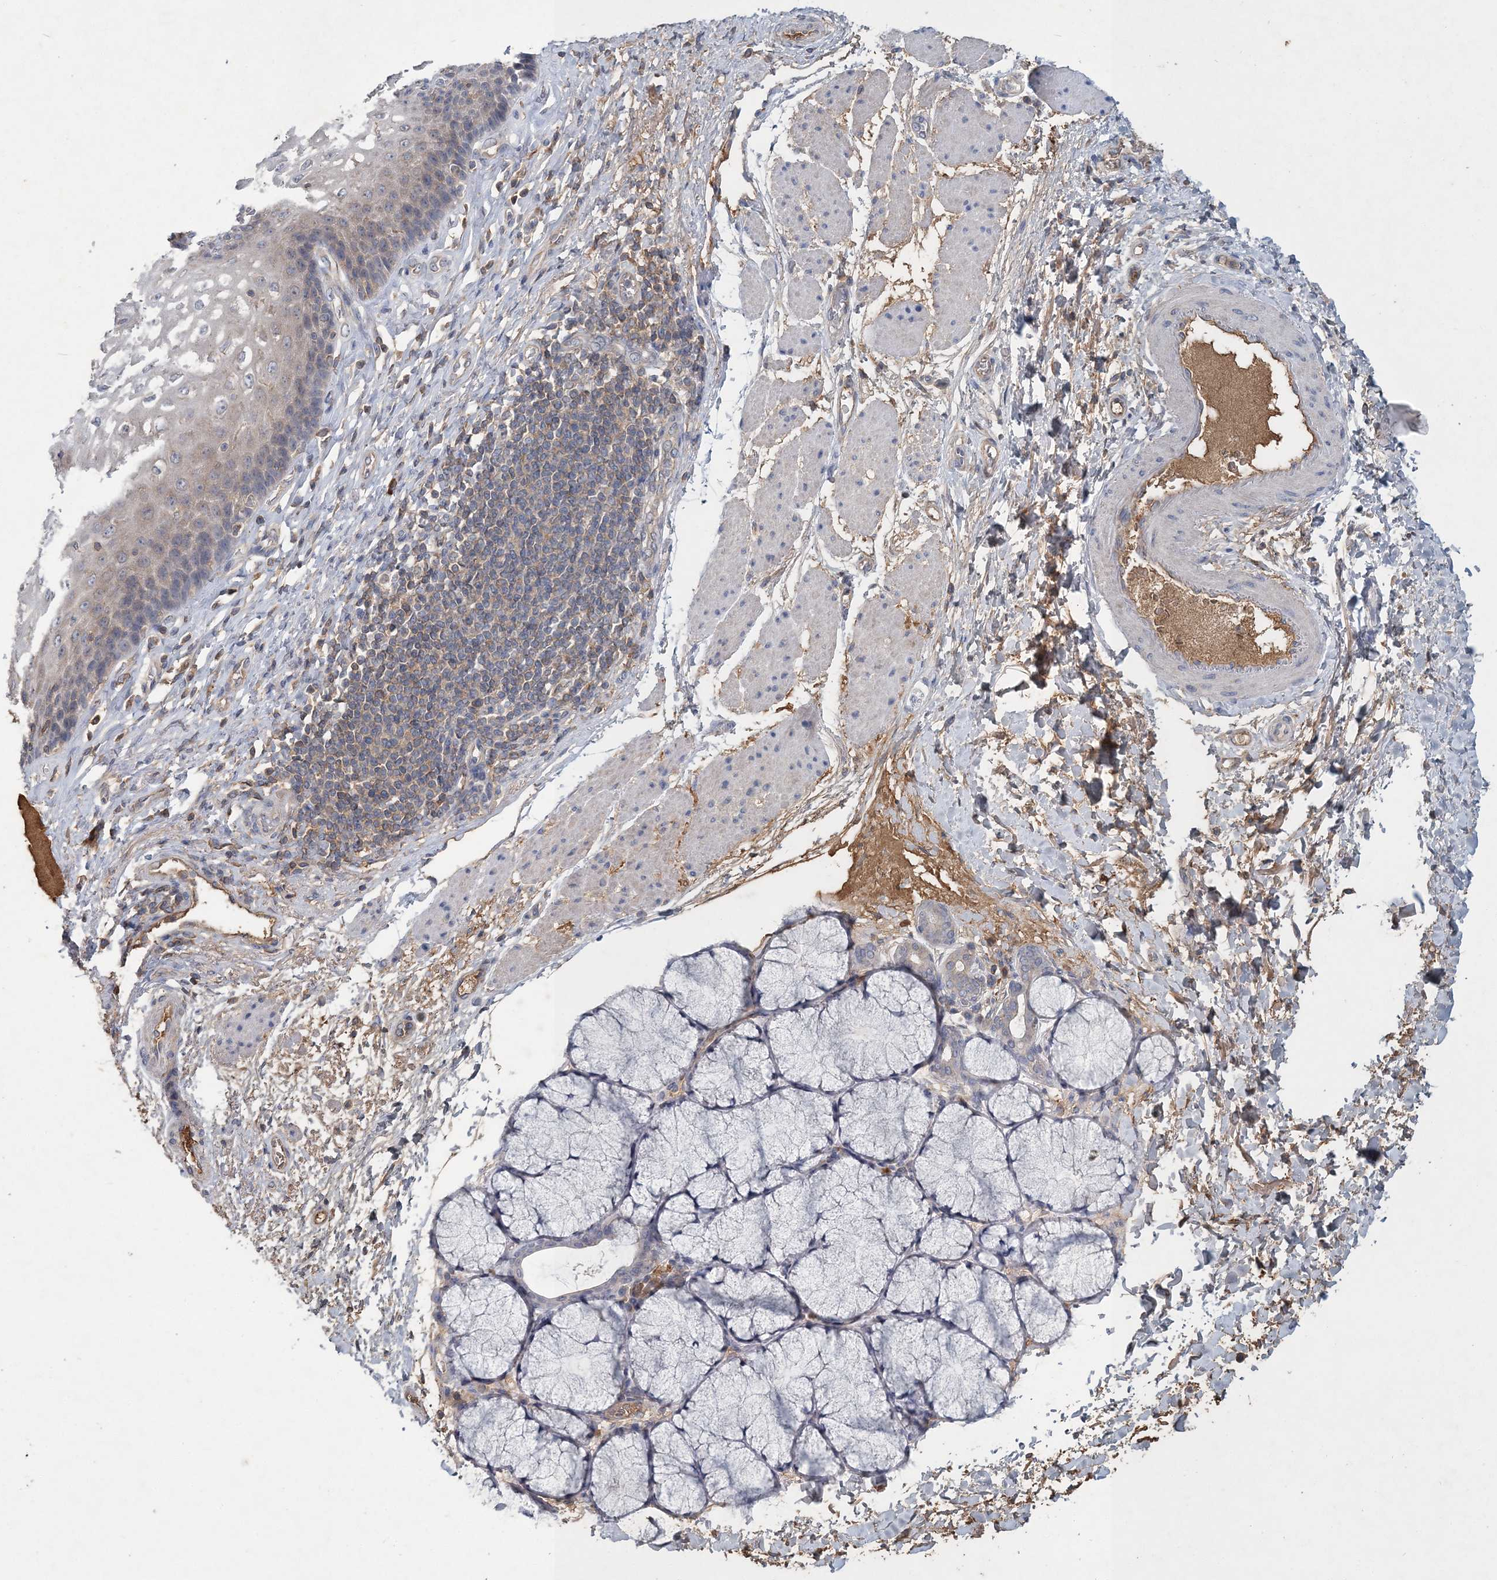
{"staining": {"intensity": "weak", "quantity": "25%-75%", "location": "cytoplasmic/membranous"}, "tissue": "esophagus", "cell_type": "Squamous epithelial cells", "image_type": "normal", "snomed": [{"axis": "morphology", "description": "Normal tissue, NOS"}, {"axis": "topography", "description": "Esophagus"}], "caption": "Esophagus stained with immunohistochemistry (IHC) reveals weak cytoplasmic/membranous expression in about 25%-75% of squamous epithelial cells. (DAB (3,3'-diaminobenzidine) IHC, brown staining for protein, blue staining for nuclei).", "gene": "RNF25", "patient": {"sex": "male", "age": 54}}